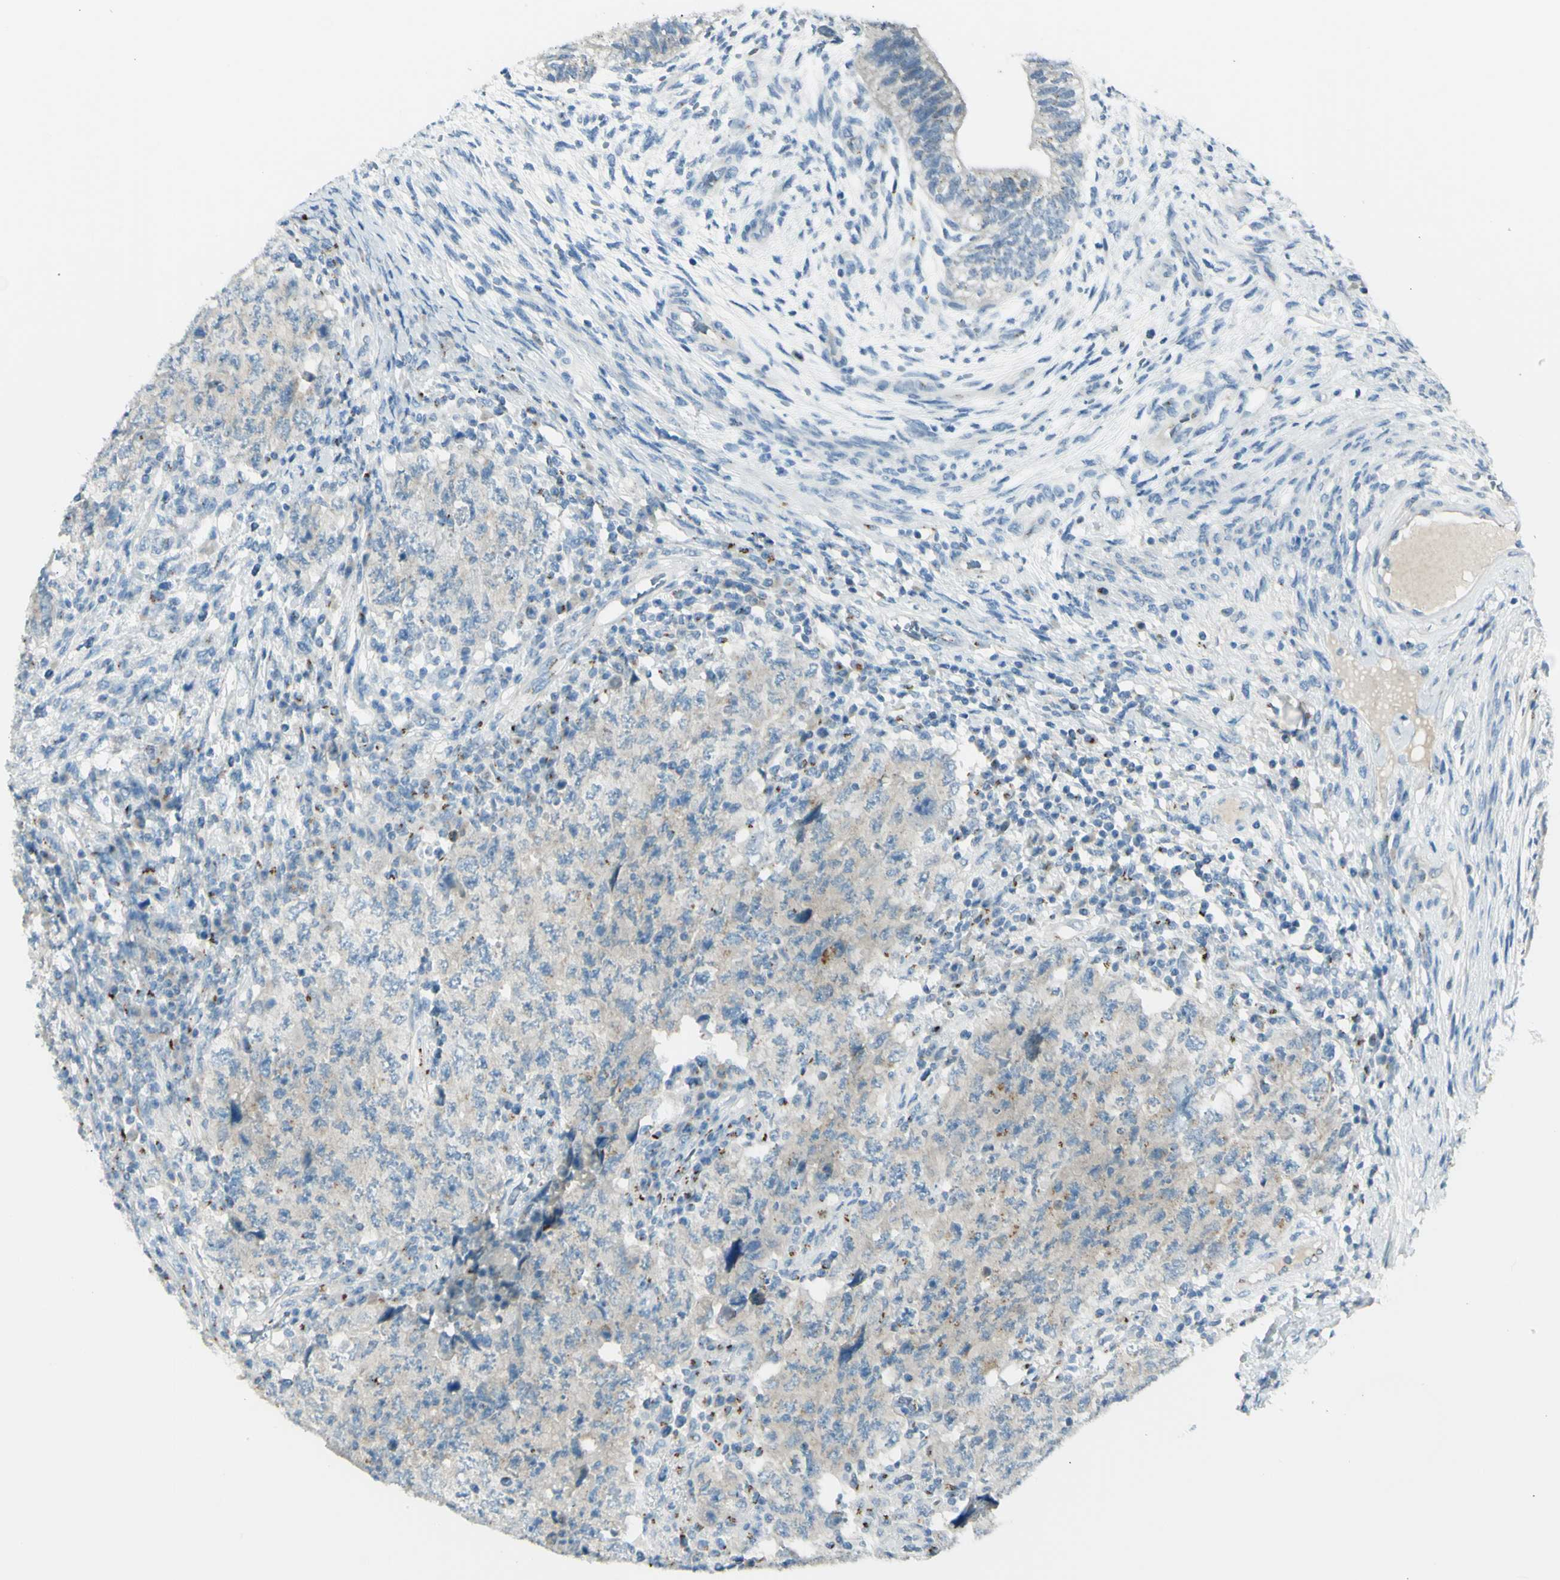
{"staining": {"intensity": "weak", "quantity": "<25%", "location": "cytoplasmic/membranous"}, "tissue": "testis cancer", "cell_type": "Tumor cells", "image_type": "cancer", "snomed": [{"axis": "morphology", "description": "Carcinoma, Embryonal, NOS"}, {"axis": "topography", "description": "Testis"}], "caption": "Image shows no protein positivity in tumor cells of testis embryonal carcinoma tissue. (Brightfield microscopy of DAB (3,3'-diaminobenzidine) immunohistochemistry at high magnification).", "gene": "B4GALT1", "patient": {"sex": "male", "age": 26}}